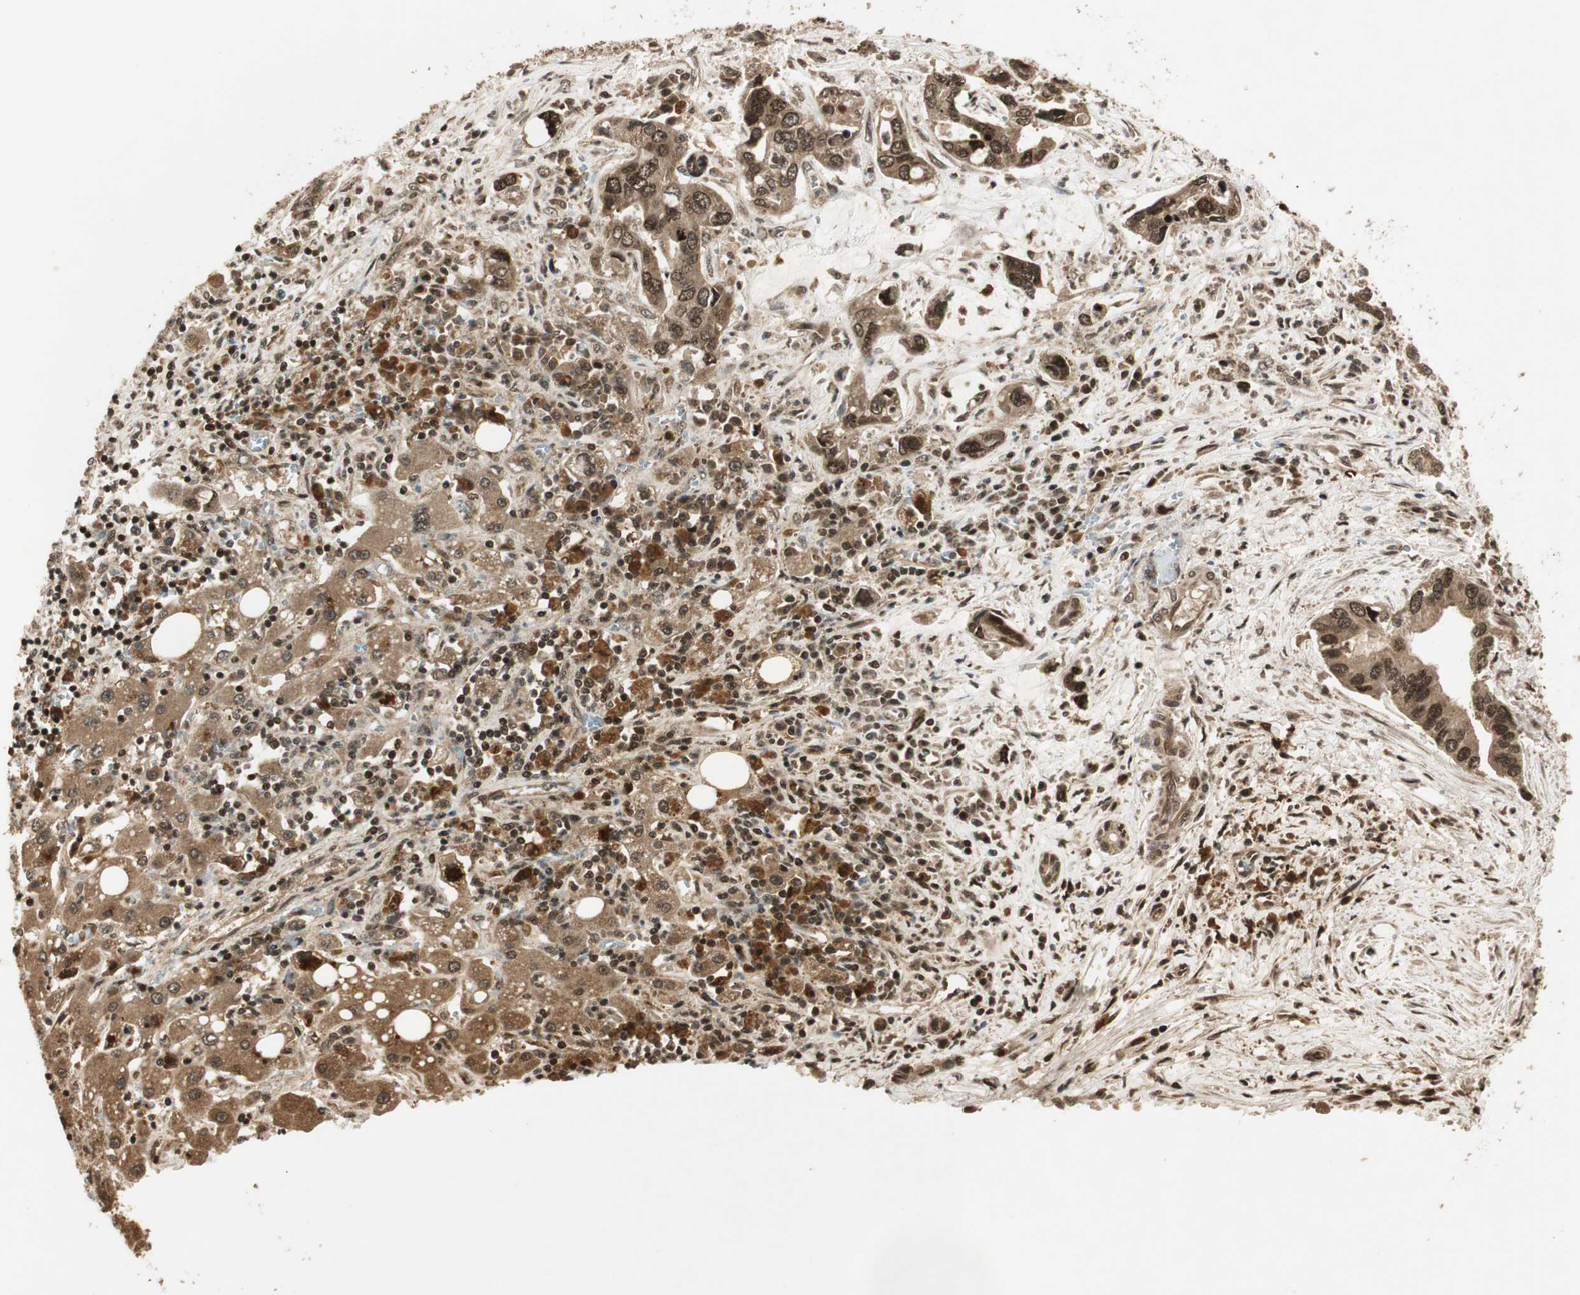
{"staining": {"intensity": "strong", "quantity": ">75%", "location": "cytoplasmic/membranous,nuclear"}, "tissue": "liver cancer", "cell_type": "Tumor cells", "image_type": "cancer", "snomed": [{"axis": "morphology", "description": "Cholangiocarcinoma"}, {"axis": "topography", "description": "Liver"}], "caption": "A brown stain labels strong cytoplasmic/membranous and nuclear positivity of a protein in human liver cholangiocarcinoma tumor cells.", "gene": "RPA3", "patient": {"sex": "female", "age": 65}}